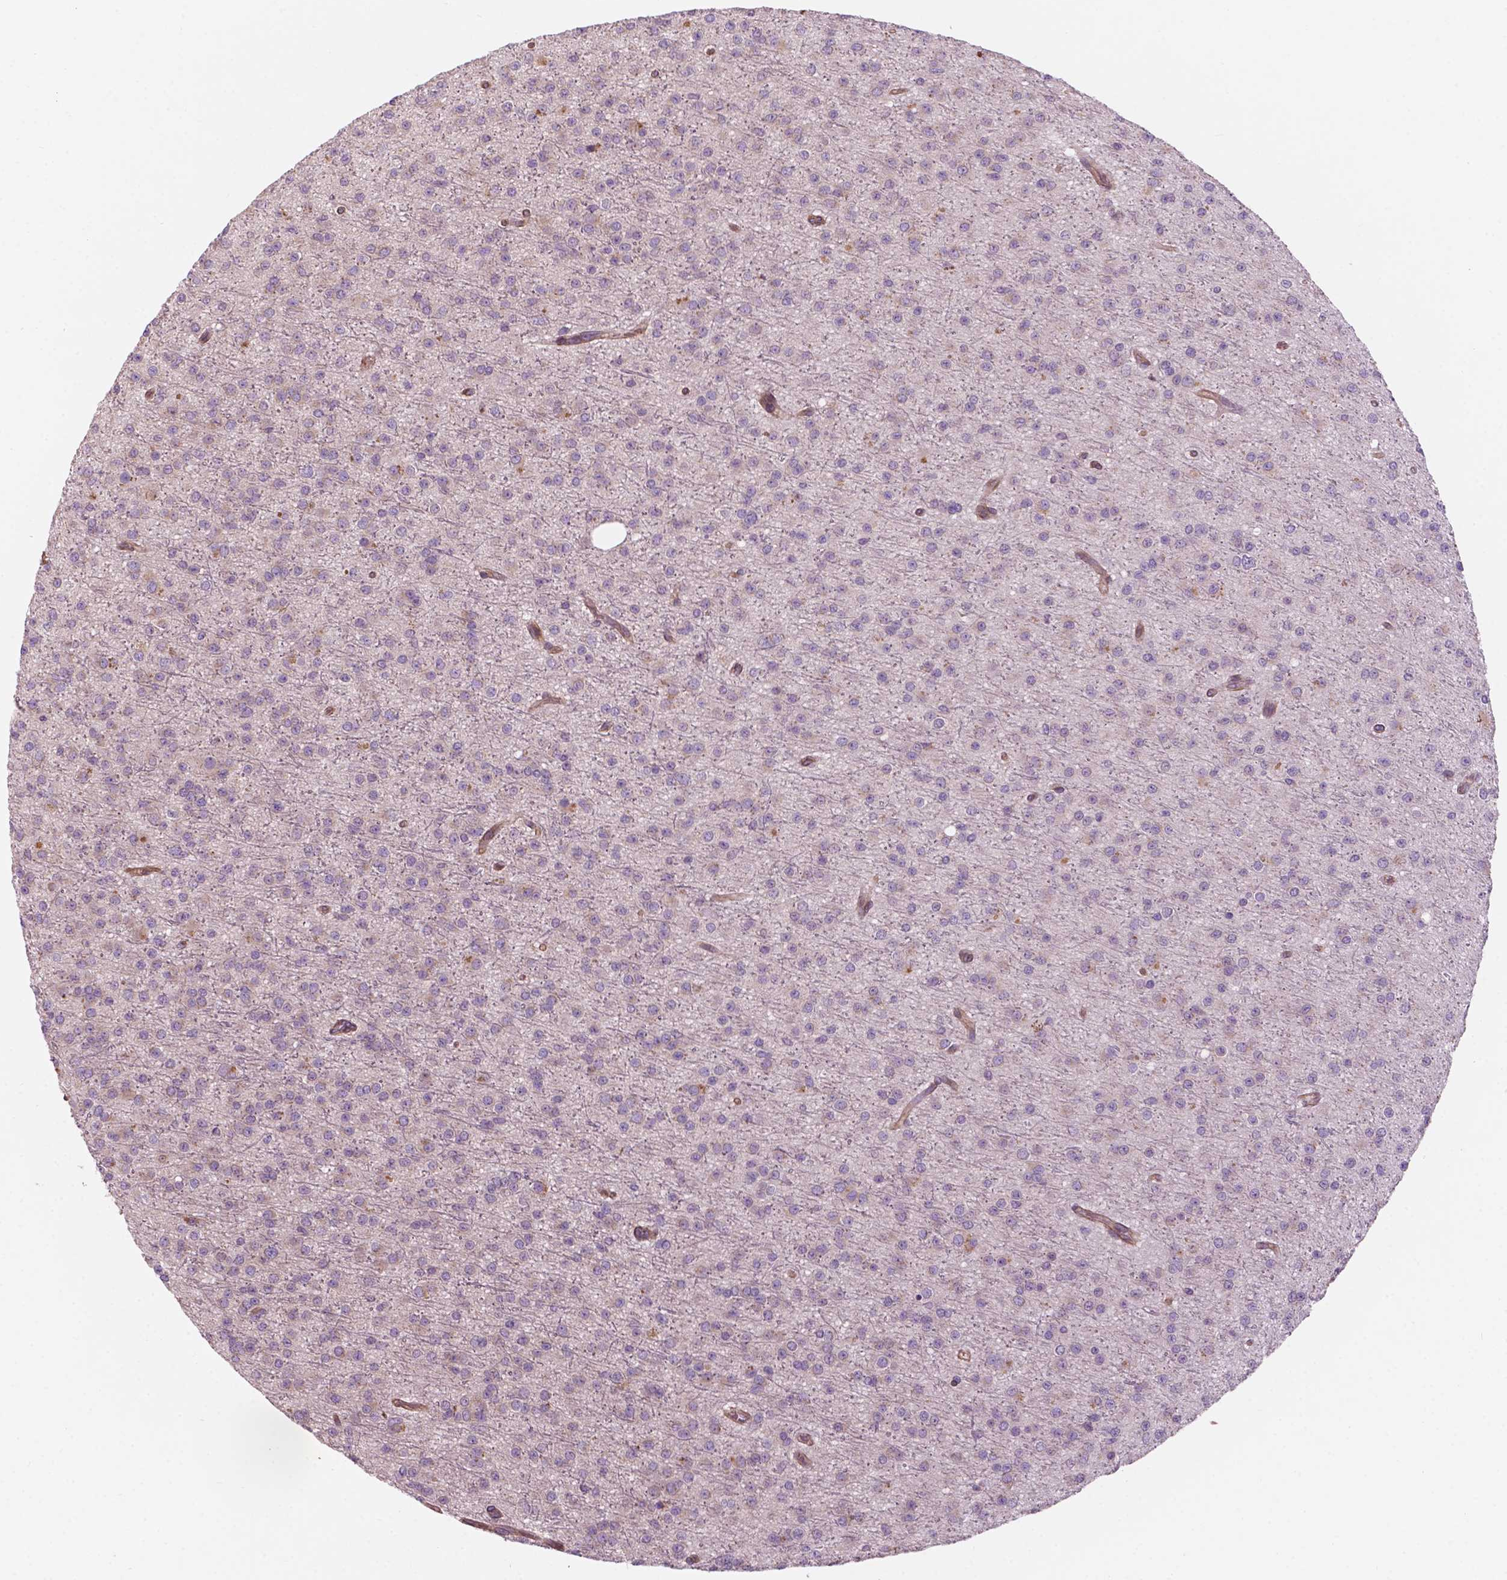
{"staining": {"intensity": "negative", "quantity": "none", "location": "none"}, "tissue": "glioma", "cell_type": "Tumor cells", "image_type": "cancer", "snomed": [{"axis": "morphology", "description": "Glioma, malignant, Low grade"}, {"axis": "topography", "description": "Brain"}], "caption": "Tumor cells show no significant staining in malignant low-grade glioma.", "gene": "SURF4", "patient": {"sex": "male", "age": 27}}